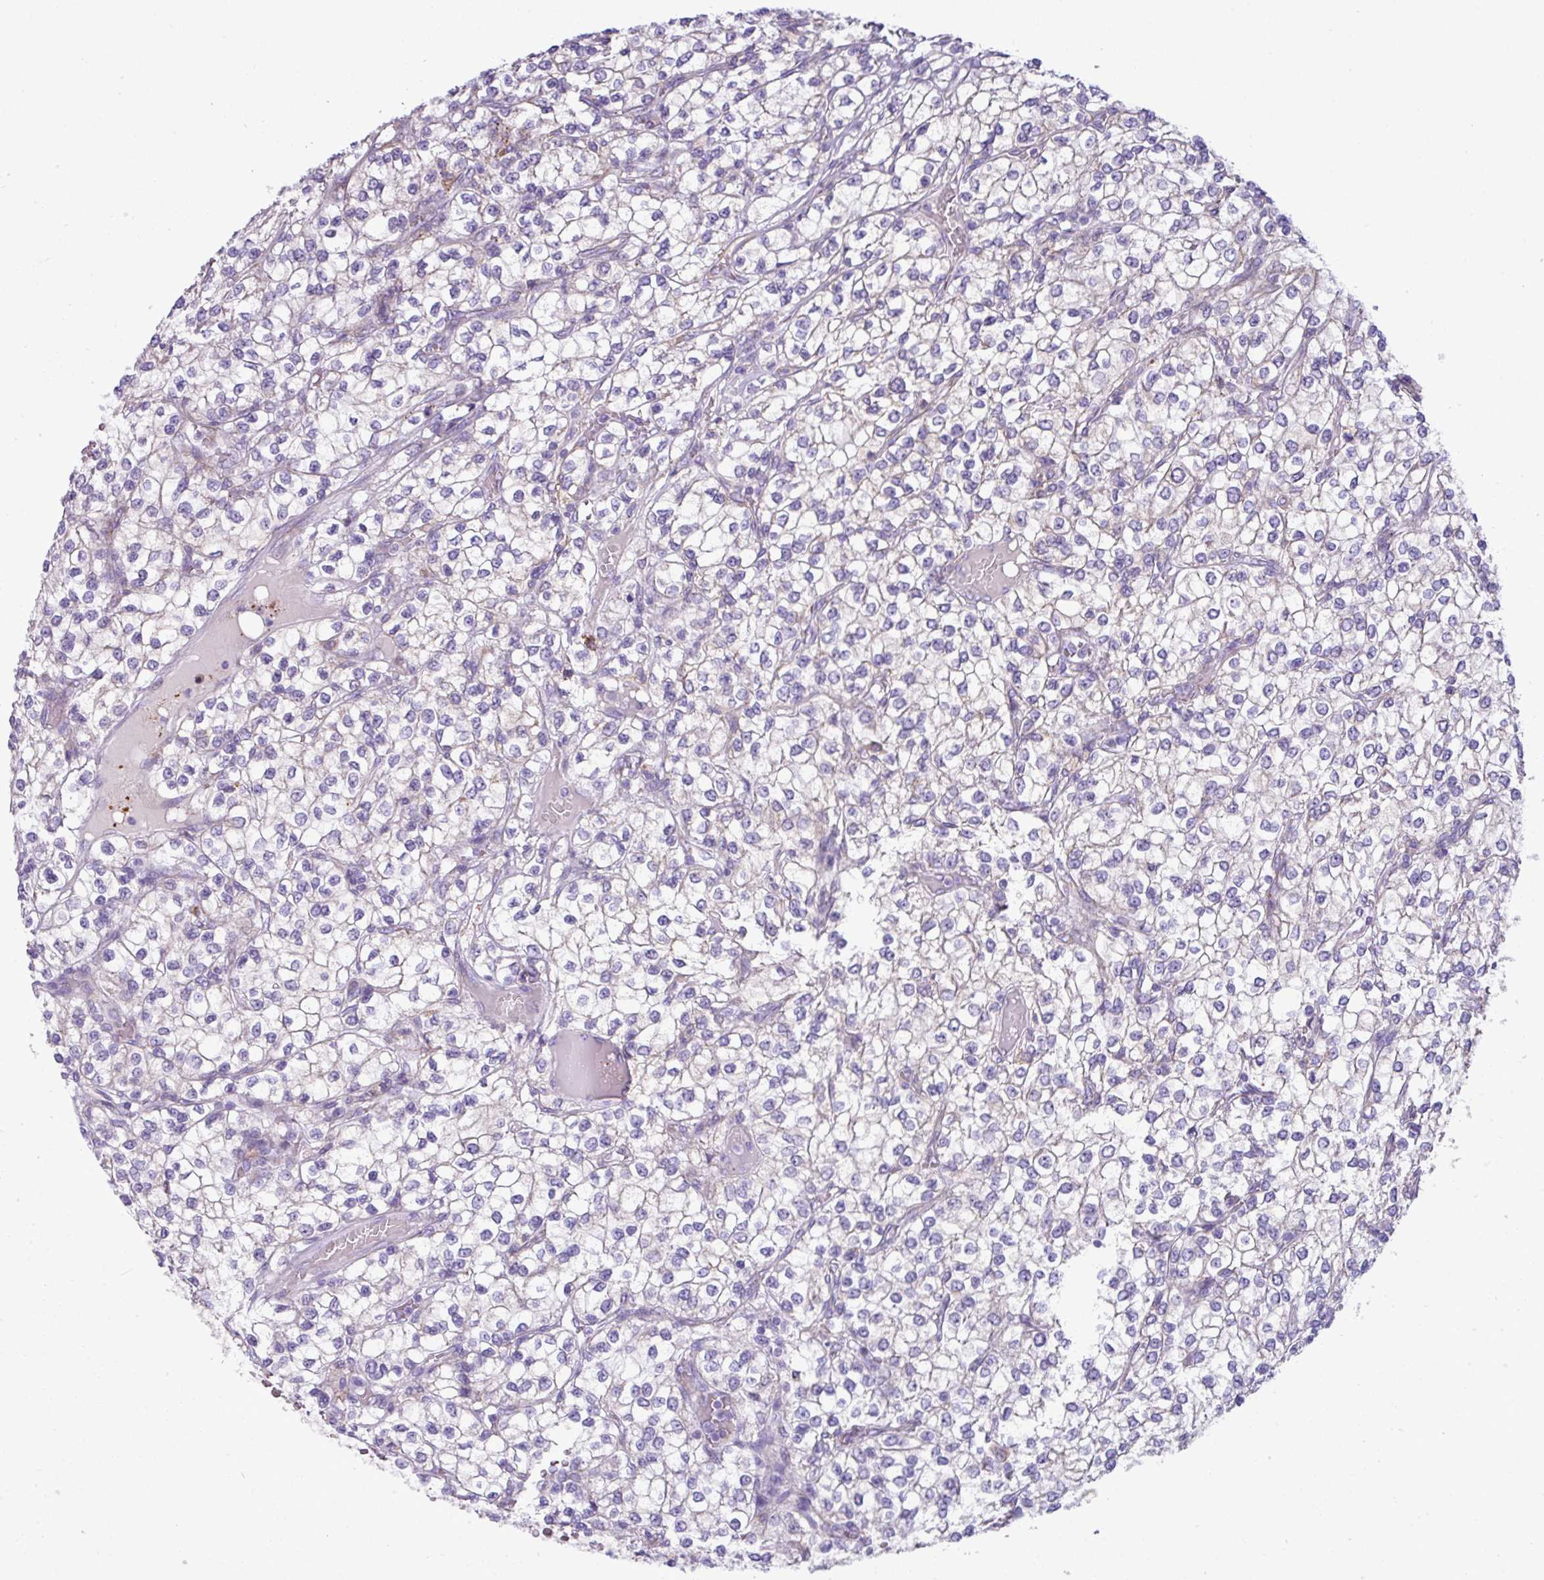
{"staining": {"intensity": "negative", "quantity": "none", "location": "none"}, "tissue": "renal cancer", "cell_type": "Tumor cells", "image_type": "cancer", "snomed": [{"axis": "morphology", "description": "Adenocarcinoma, NOS"}, {"axis": "topography", "description": "Kidney"}], "caption": "The histopathology image shows no significant expression in tumor cells of adenocarcinoma (renal).", "gene": "RGS21", "patient": {"sex": "male", "age": 80}}